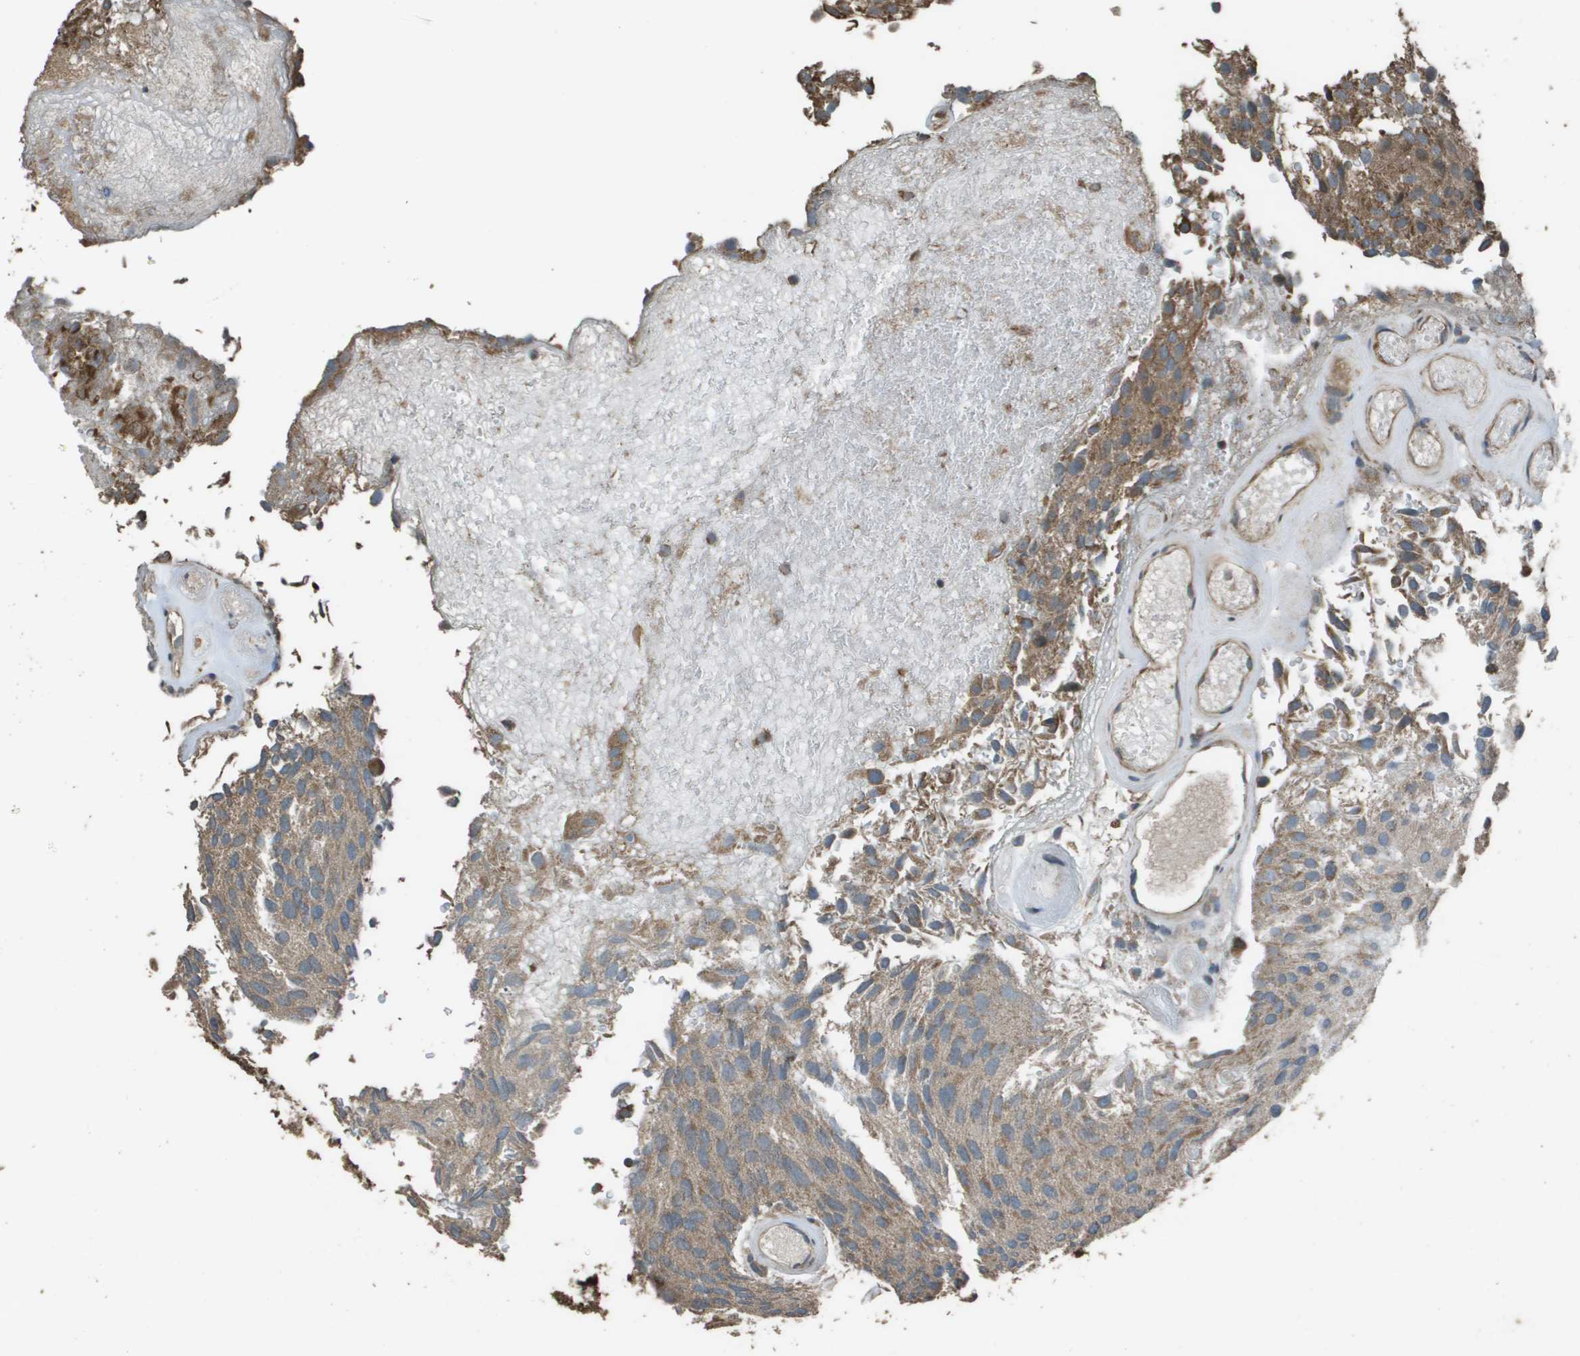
{"staining": {"intensity": "moderate", "quantity": ">75%", "location": "cytoplasmic/membranous"}, "tissue": "urothelial cancer", "cell_type": "Tumor cells", "image_type": "cancer", "snomed": [{"axis": "morphology", "description": "Urothelial carcinoma, Low grade"}, {"axis": "topography", "description": "Urinary bladder"}], "caption": "The immunohistochemical stain shows moderate cytoplasmic/membranous staining in tumor cells of urothelial cancer tissue.", "gene": "FIG4", "patient": {"sex": "male", "age": 78}}